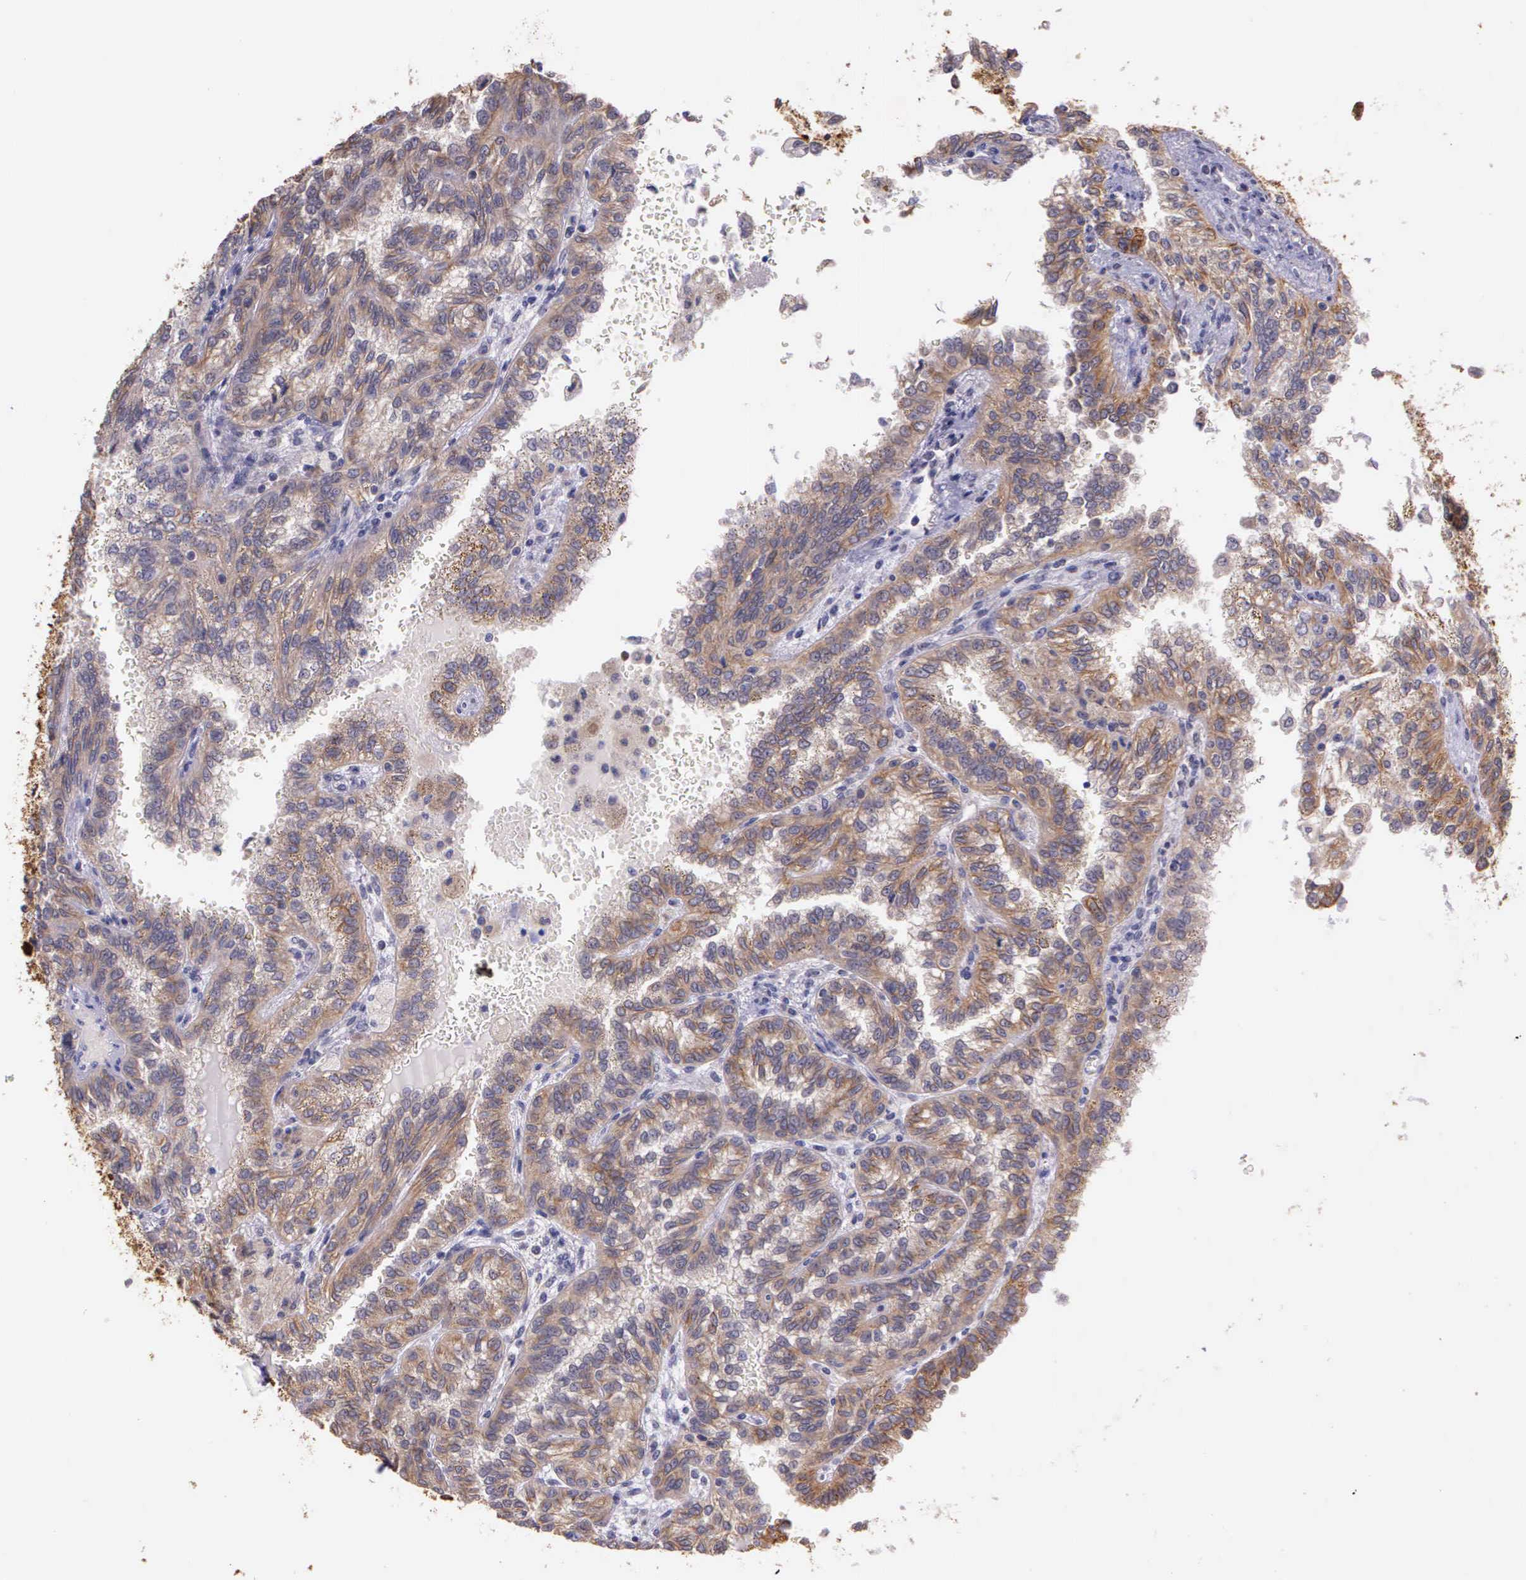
{"staining": {"intensity": "negative", "quantity": "none", "location": "none"}, "tissue": "renal cancer", "cell_type": "Tumor cells", "image_type": "cancer", "snomed": [{"axis": "morphology", "description": "Inflammation, NOS"}, {"axis": "morphology", "description": "Adenocarcinoma, NOS"}, {"axis": "topography", "description": "Kidney"}], "caption": "This is an immunohistochemistry (IHC) histopathology image of renal cancer. There is no positivity in tumor cells.", "gene": "IGBP1", "patient": {"sex": "male", "age": 68}}